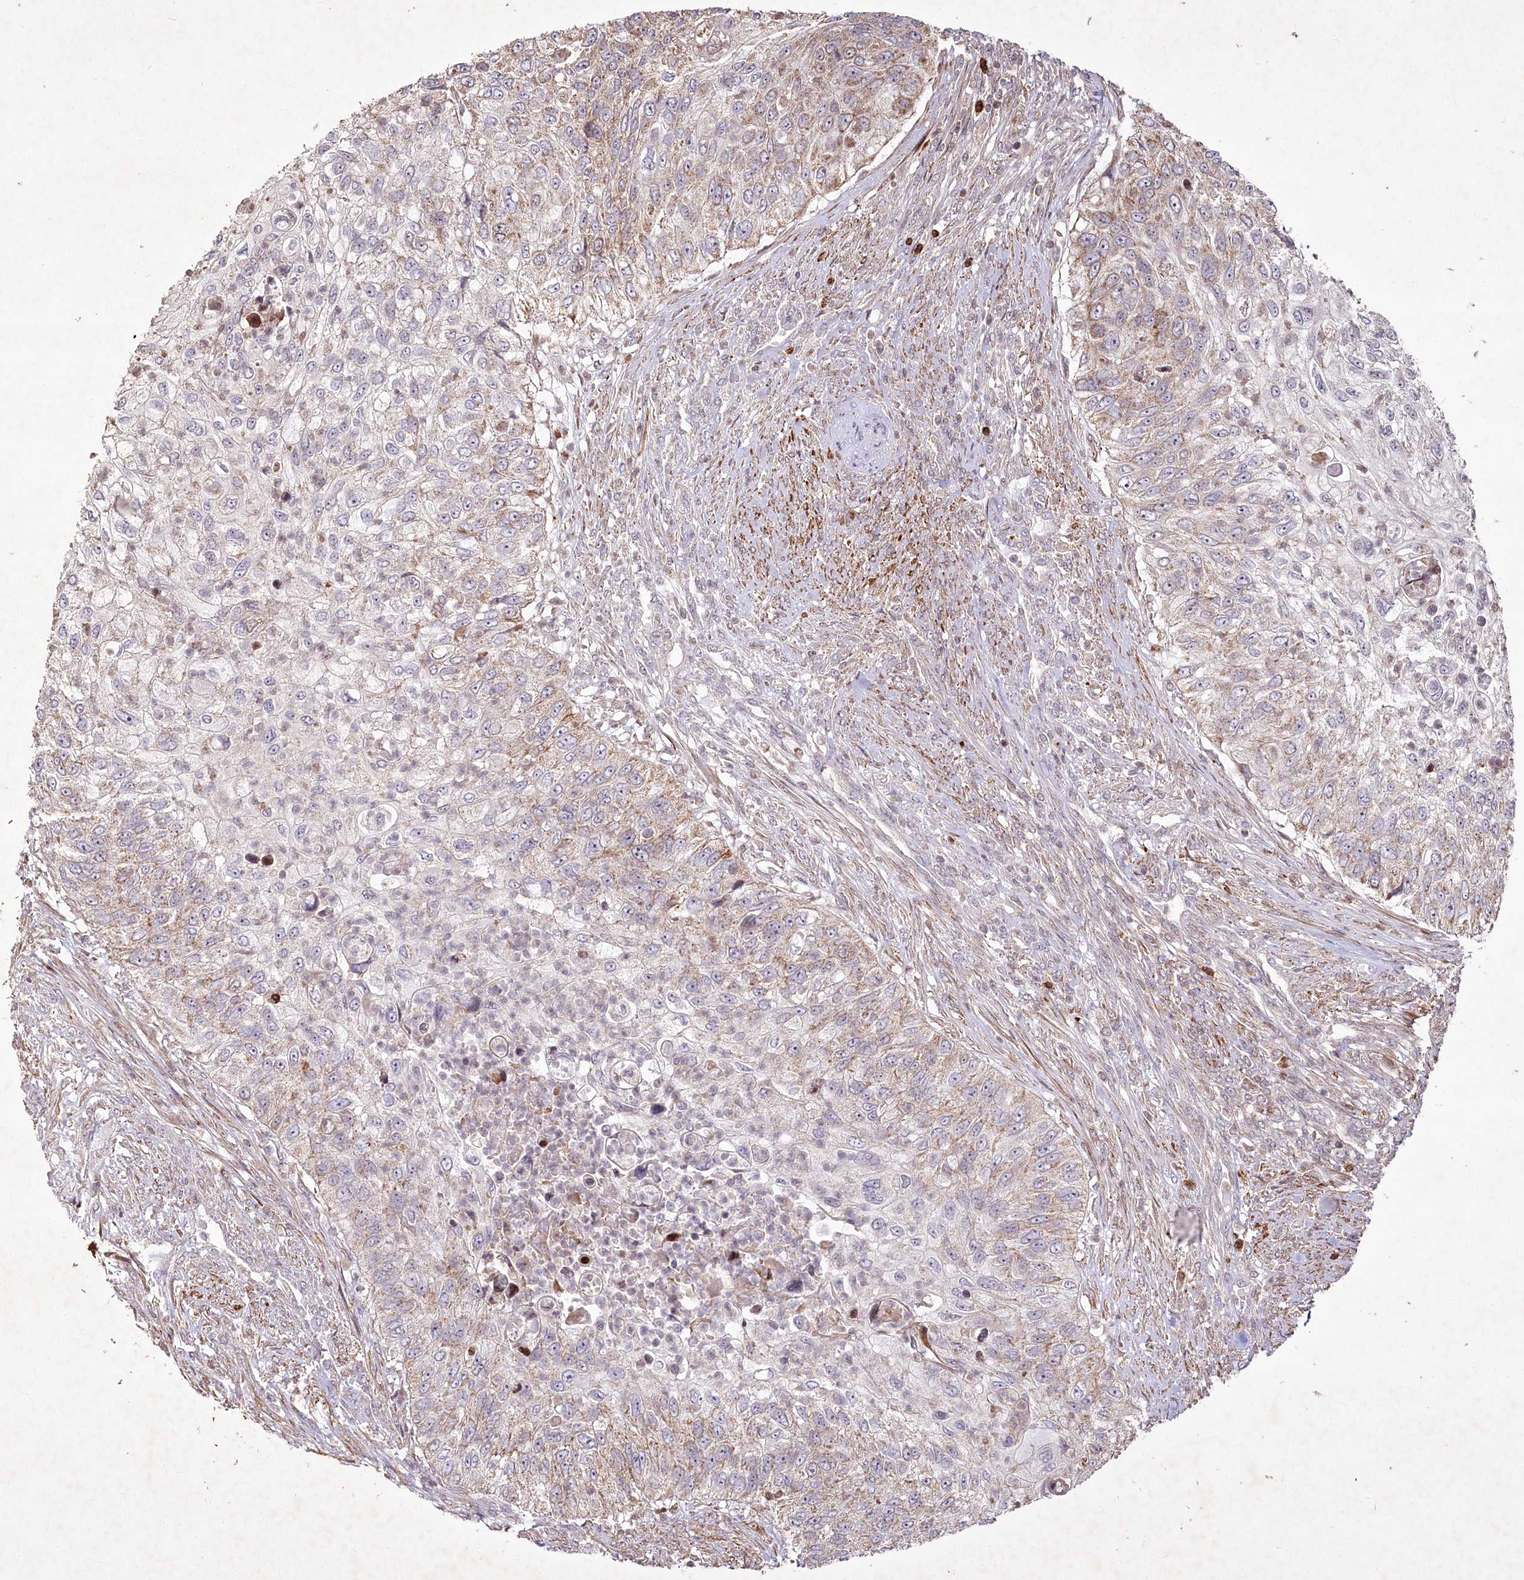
{"staining": {"intensity": "weak", "quantity": ">75%", "location": "cytoplasmic/membranous"}, "tissue": "urothelial cancer", "cell_type": "Tumor cells", "image_type": "cancer", "snomed": [{"axis": "morphology", "description": "Urothelial carcinoma, High grade"}, {"axis": "topography", "description": "Urinary bladder"}], "caption": "Brown immunohistochemical staining in human urothelial carcinoma (high-grade) reveals weak cytoplasmic/membranous expression in about >75% of tumor cells. (DAB = brown stain, brightfield microscopy at high magnification).", "gene": "PSTK", "patient": {"sex": "female", "age": 60}}